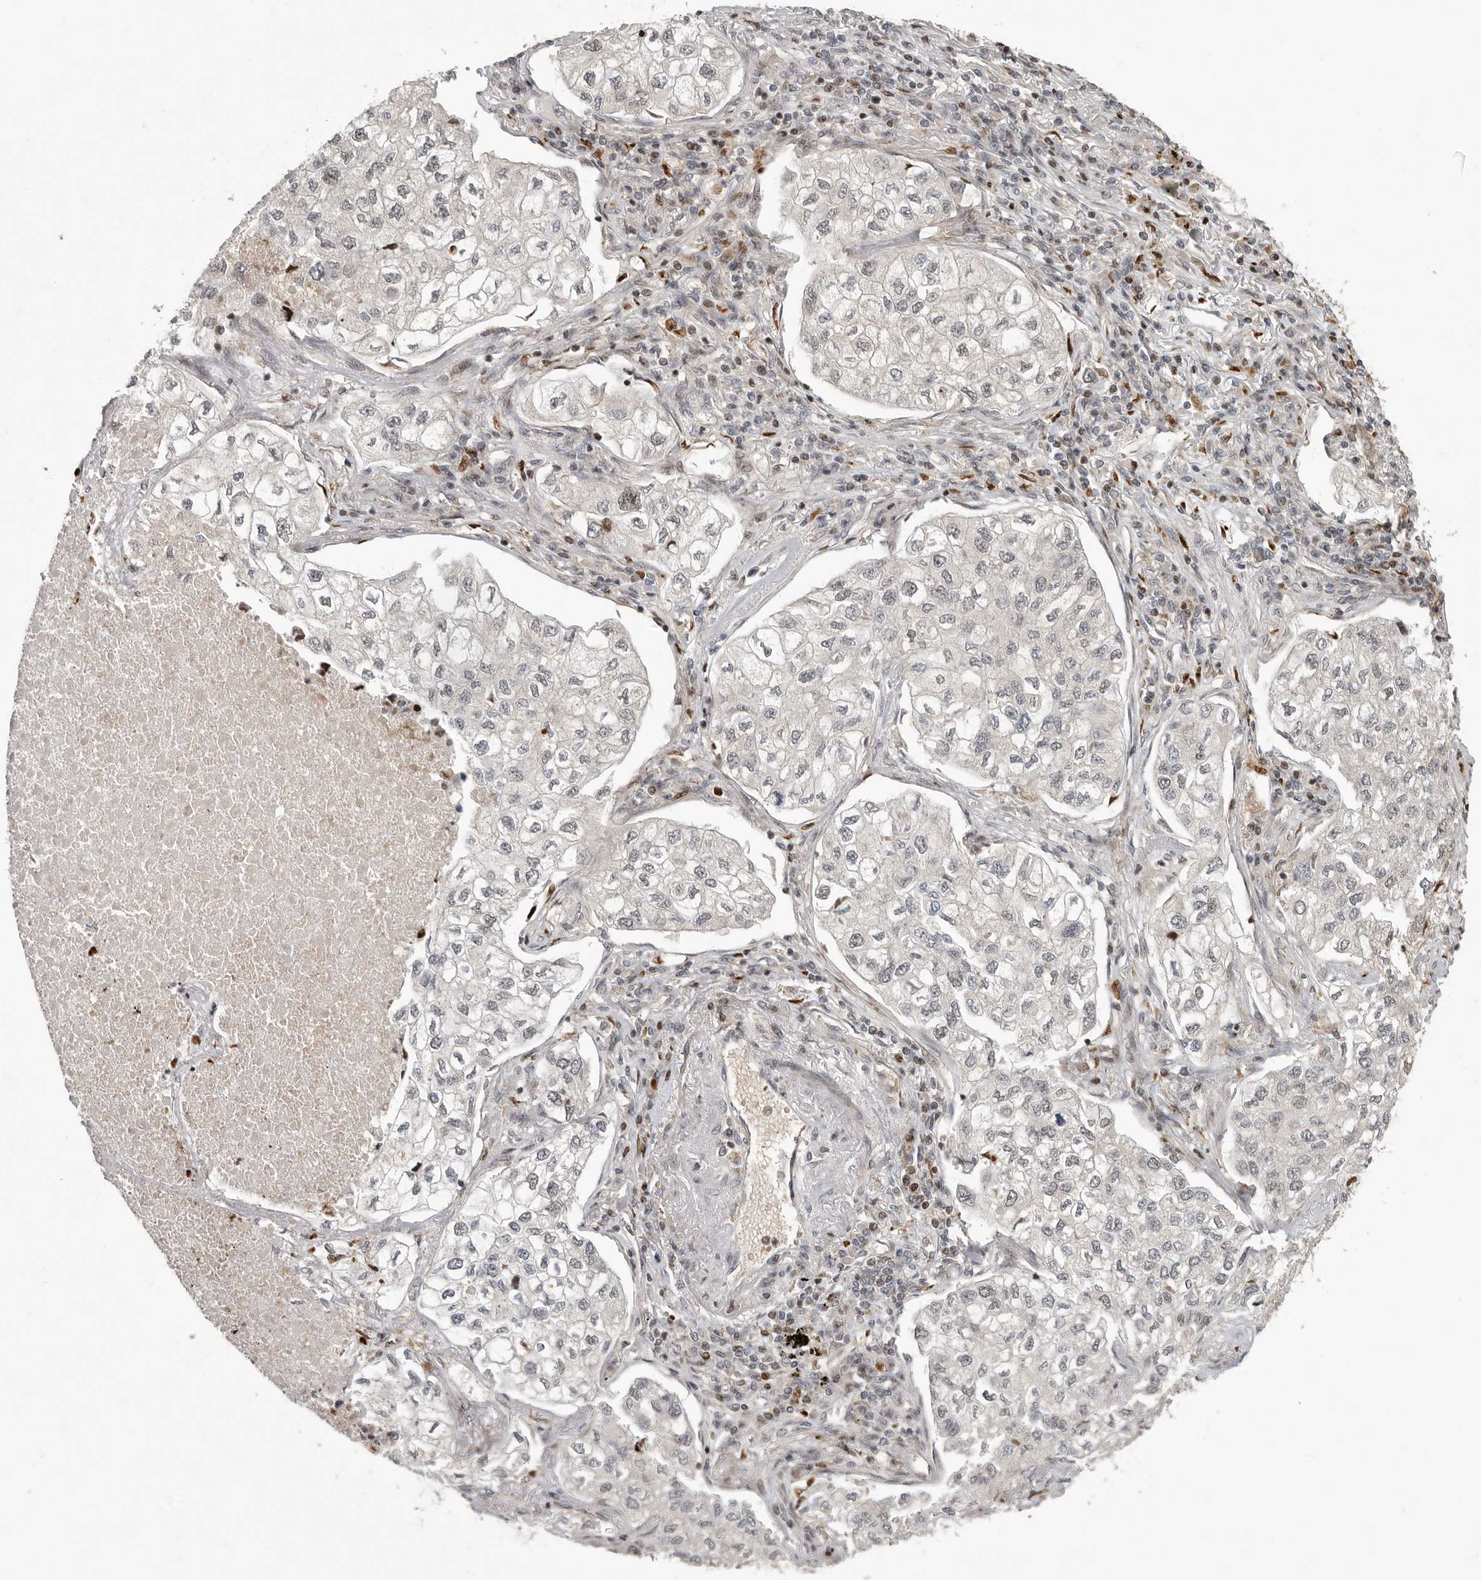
{"staining": {"intensity": "weak", "quantity": "<25%", "location": "nuclear"}, "tissue": "lung cancer", "cell_type": "Tumor cells", "image_type": "cancer", "snomed": [{"axis": "morphology", "description": "Adenocarcinoma, NOS"}, {"axis": "topography", "description": "Lung"}], "caption": "Tumor cells show no significant protein expression in adenocarcinoma (lung).", "gene": "RABIF", "patient": {"sex": "male", "age": 63}}